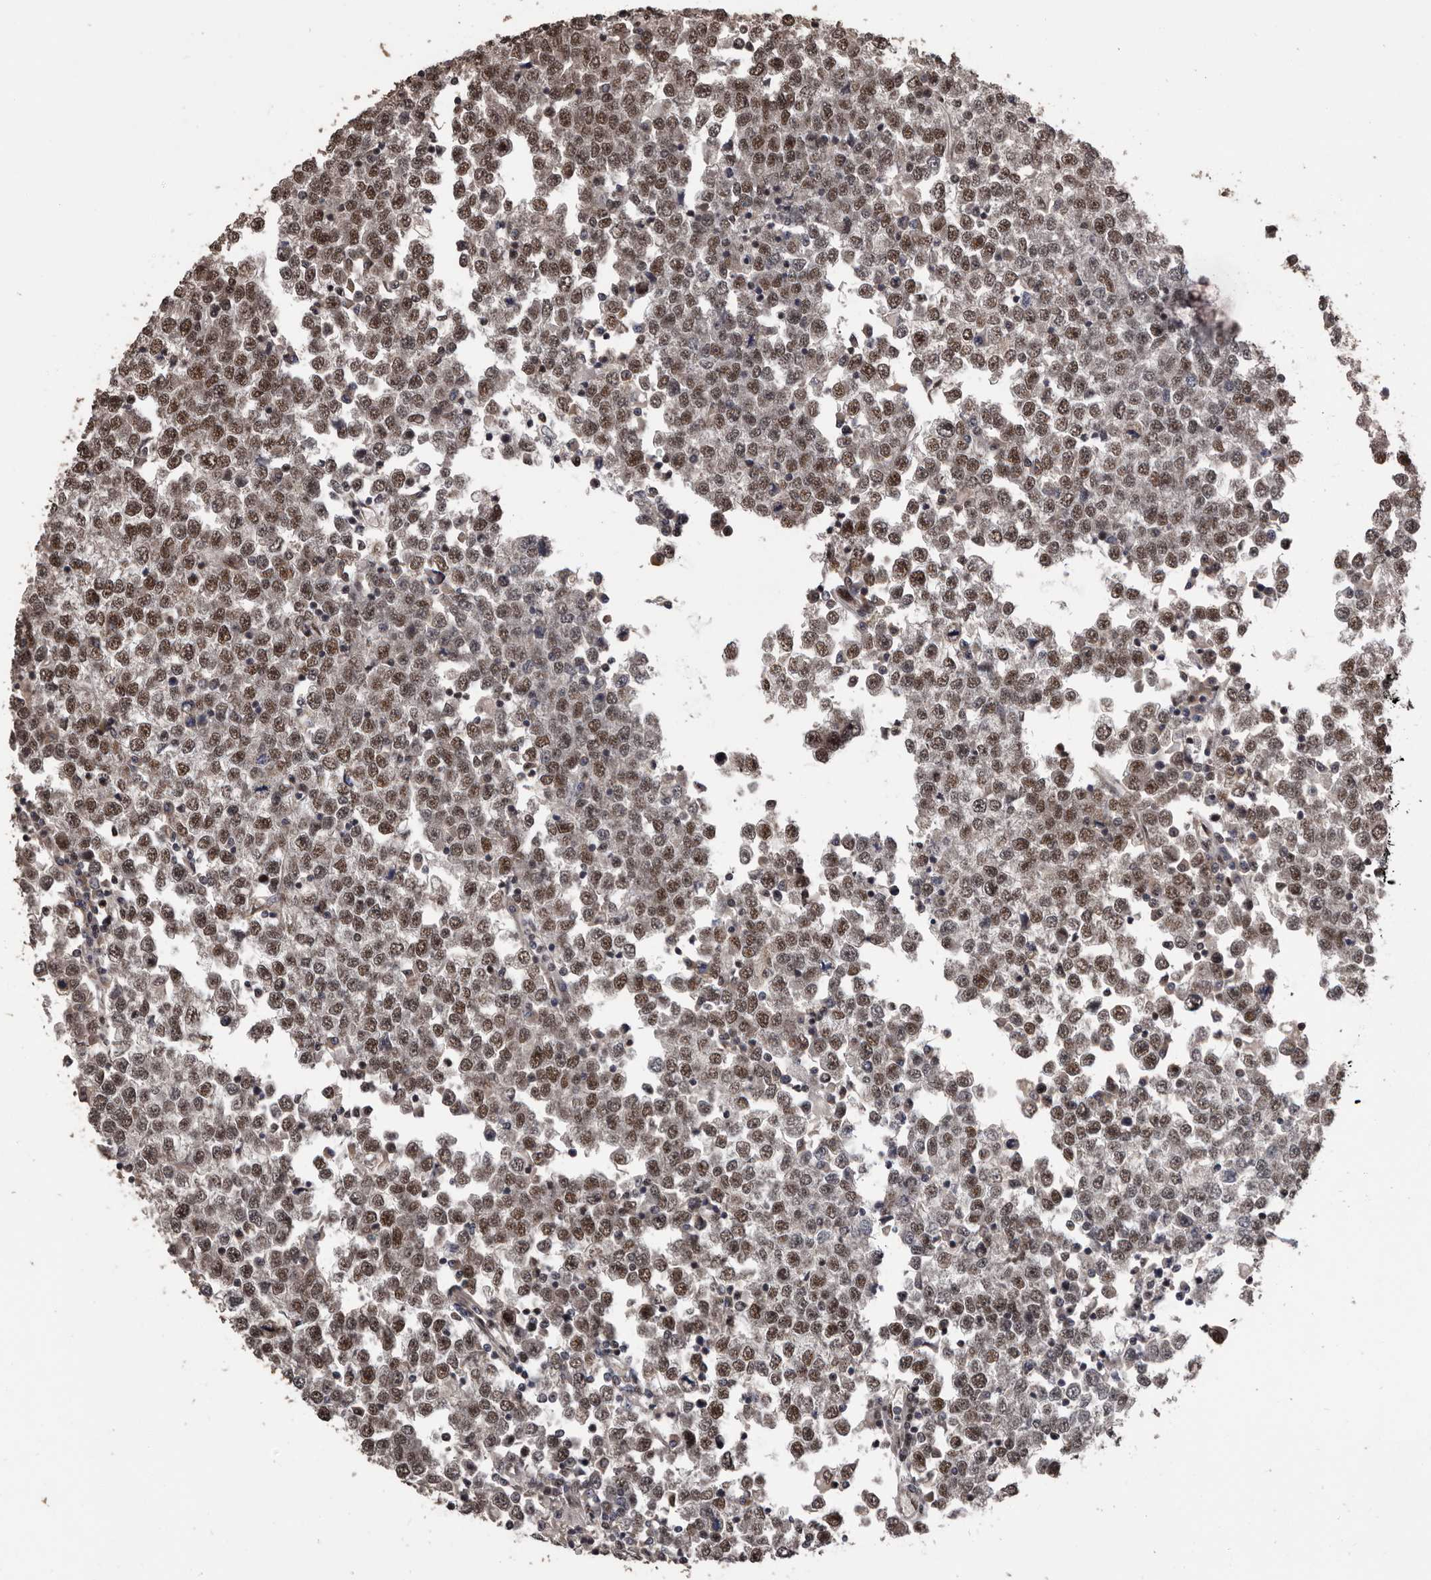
{"staining": {"intensity": "moderate", "quantity": ">75%", "location": "cytoplasmic/membranous,nuclear"}, "tissue": "testis cancer", "cell_type": "Tumor cells", "image_type": "cancer", "snomed": [{"axis": "morphology", "description": "Seminoma, NOS"}, {"axis": "topography", "description": "Testis"}], "caption": "The image exhibits immunohistochemical staining of testis cancer (seminoma). There is moderate cytoplasmic/membranous and nuclear expression is identified in about >75% of tumor cells. (DAB (3,3'-diaminobenzidine) IHC, brown staining for protein, blue staining for nuclei).", "gene": "VPS37A", "patient": {"sex": "male", "age": 65}}